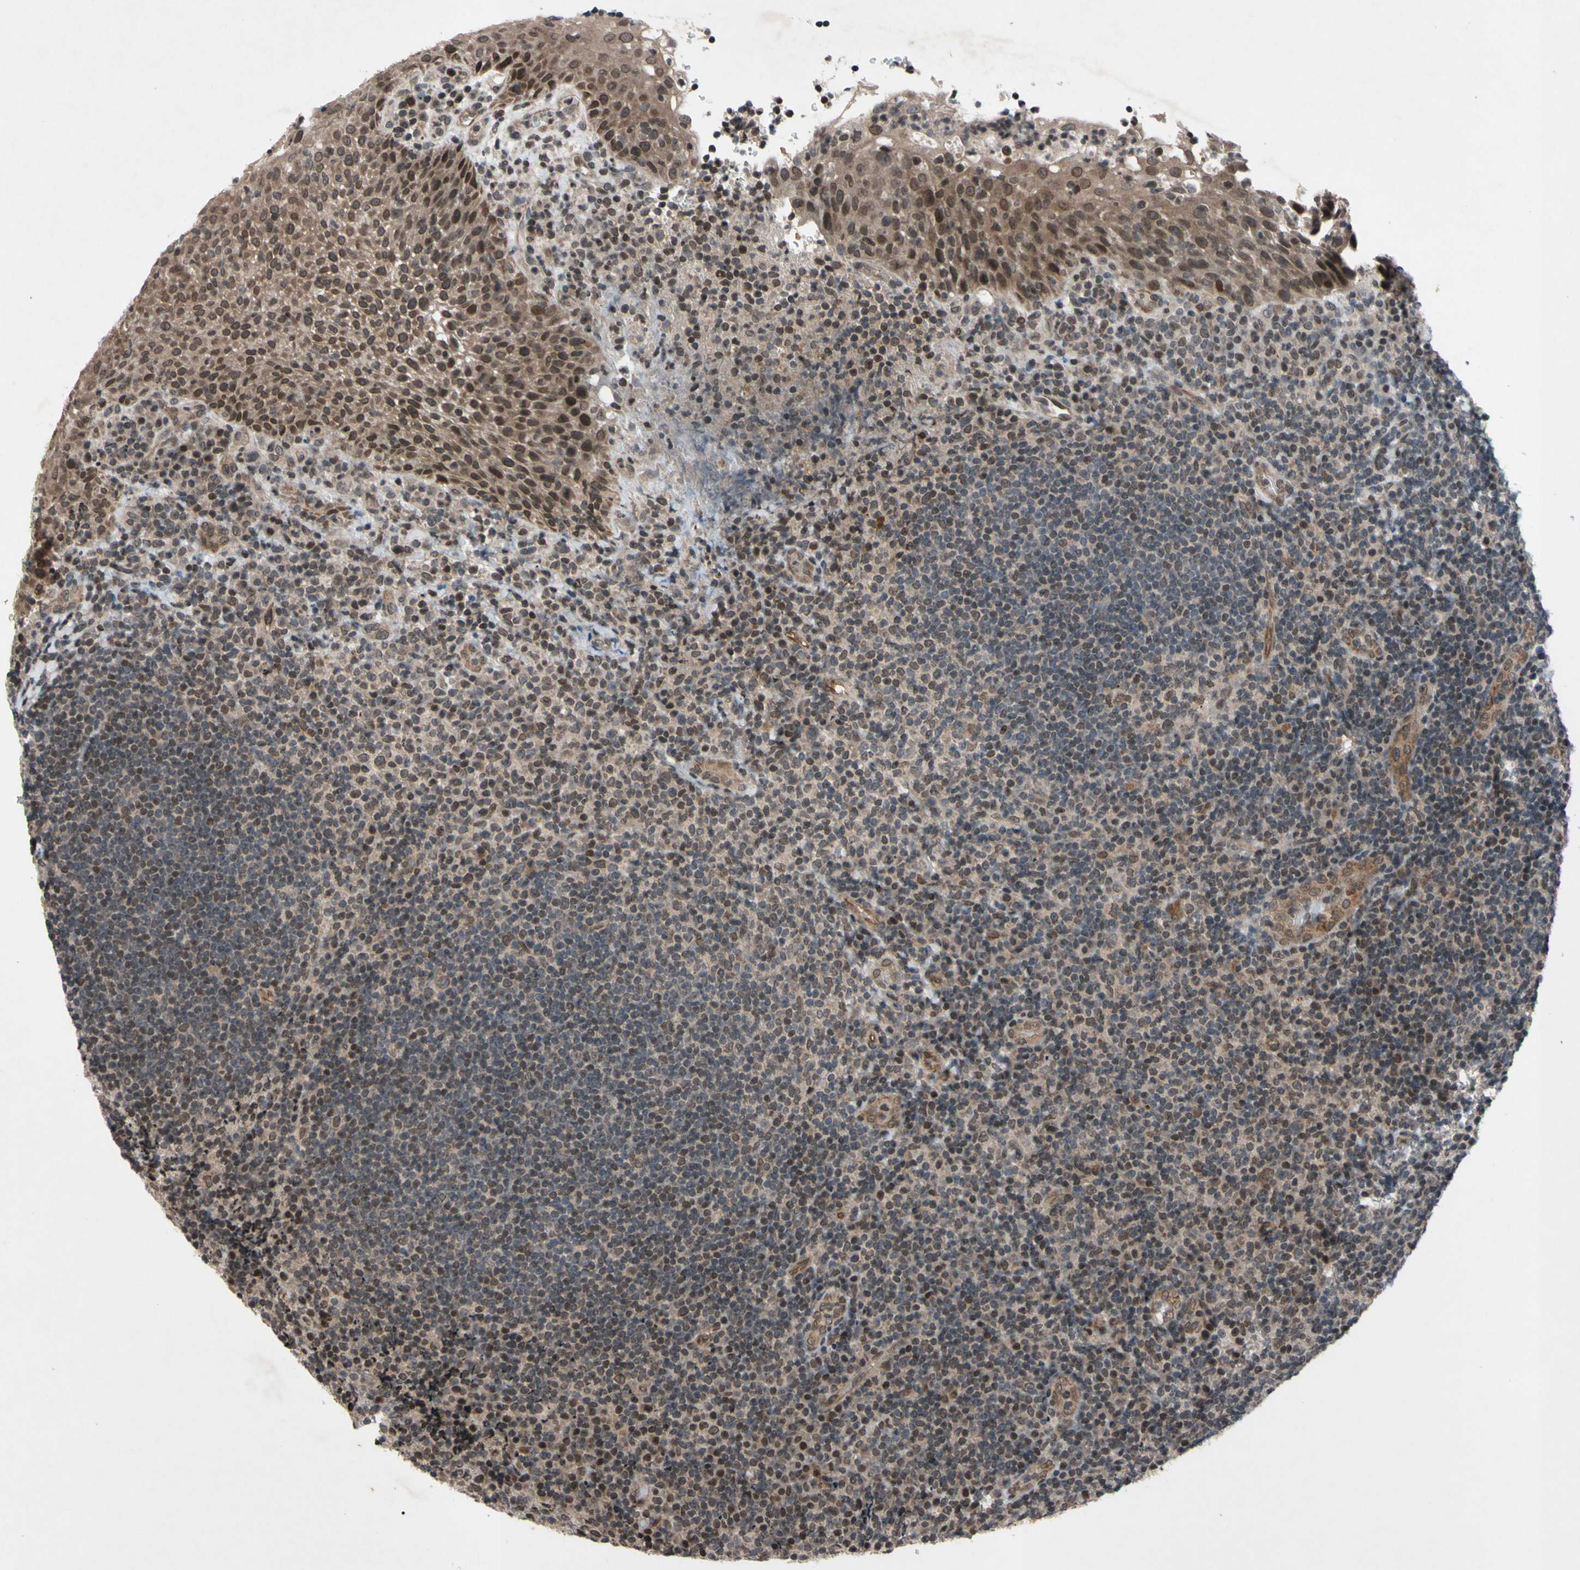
{"staining": {"intensity": "moderate", "quantity": "25%-75%", "location": "cytoplasmic/membranous,nuclear"}, "tissue": "lymphoma", "cell_type": "Tumor cells", "image_type": "cancer", "snomed": [{"axis": "morphology", "description": "Malignant lymphoma, non-Hodgkin's type, High grade"}, {"axis": "topography", "description": "Tonsil"}], "caption": "Immunohistochemistry (DAB (3,3'-diaminobenzidine)) staining of human malignant lymphoma, non-Hodgkin's type (high-grade) exhibits moderate cytoplasmic/membranous and nuclear protein positivity in approximately 25%-75% of tumor cells.", "gene": "XPO1", "patient": {"sex": "female", "age": 36}}